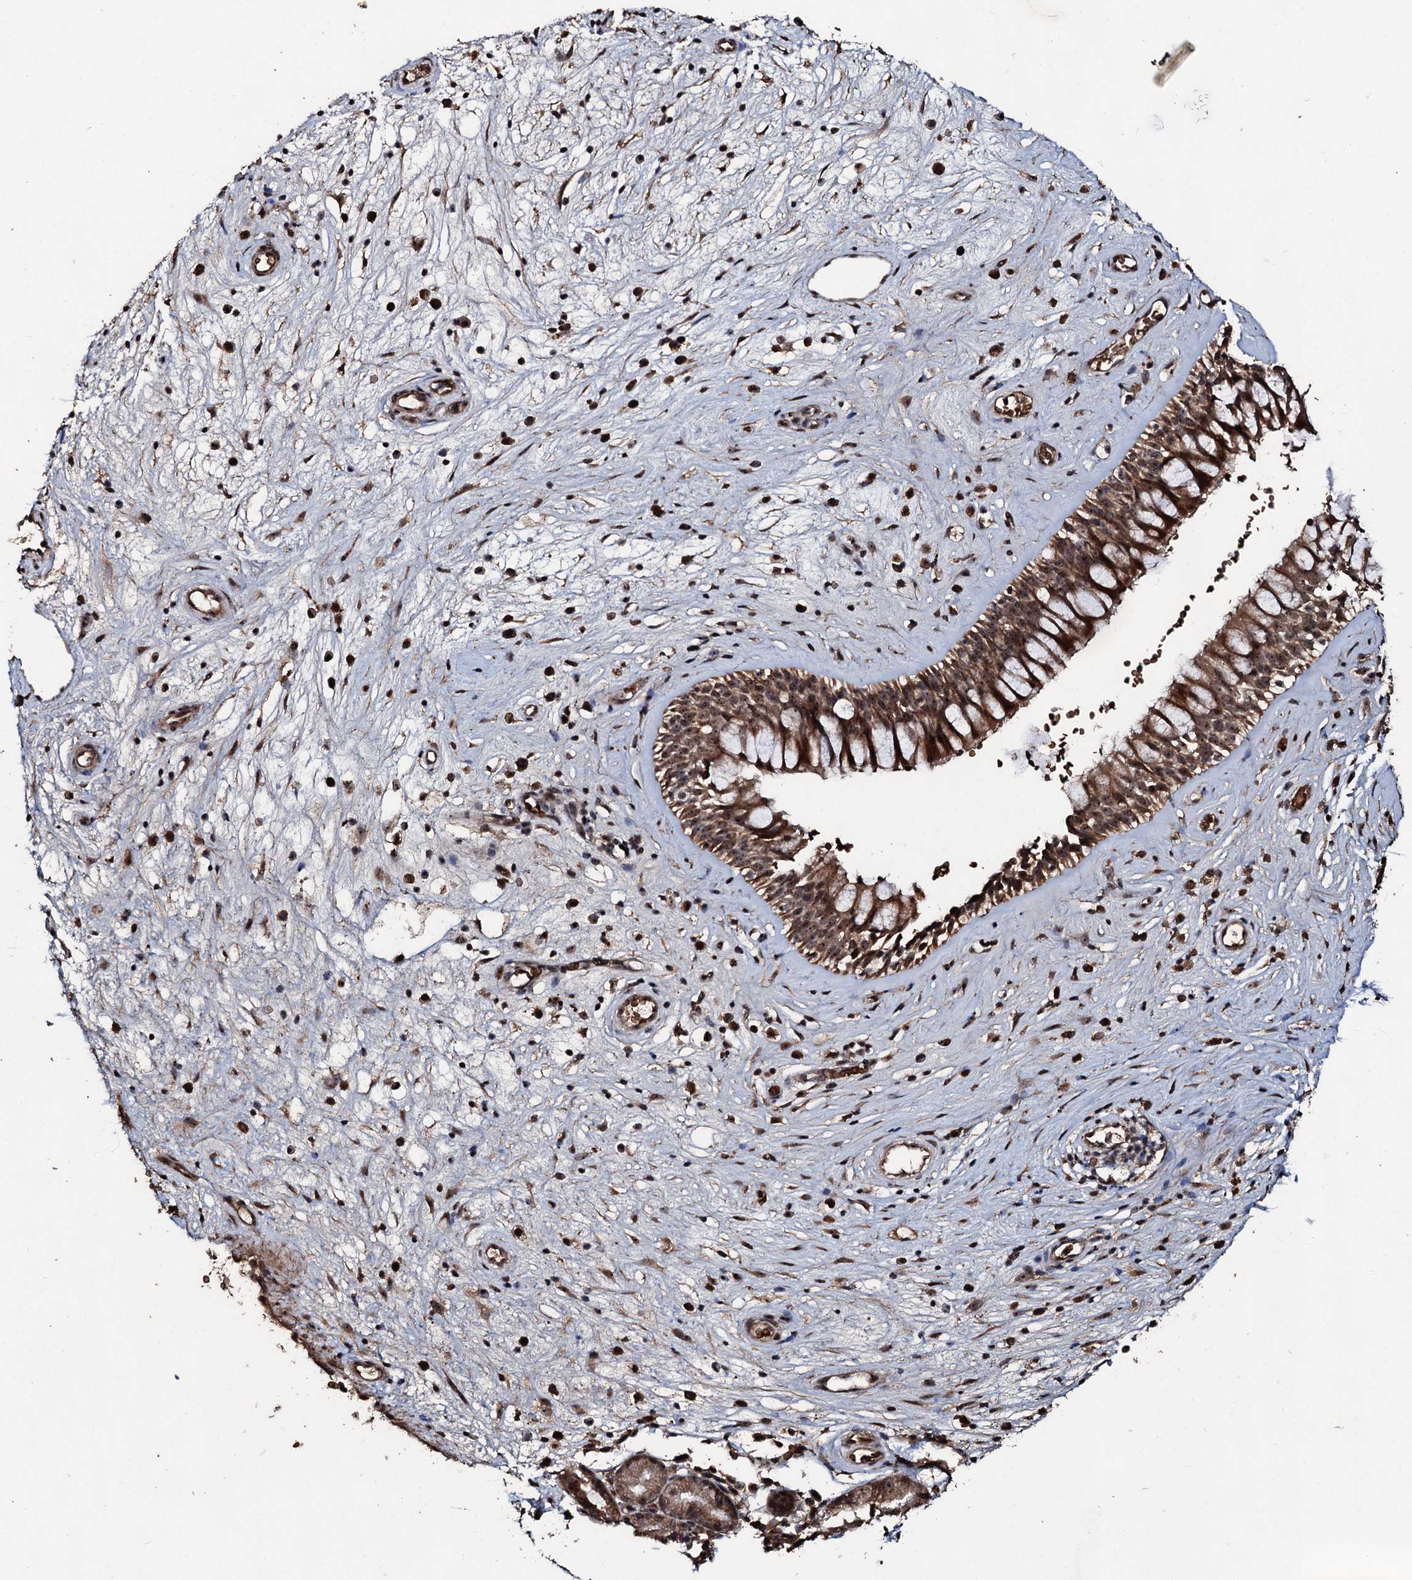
{"staining": {"intensity": "moderate", "quantity": ">75%", "location": "cytoplasmic/membranous,nuclear"}, "tissue": "nasopharynx", "cell_type": "Respiratory epithelial cells", "image_type": "normal", "snomed": [{"axis": "morphology", "description": "Normal tissue, NOS"}, {"axis": "topography", "description": "Nasopharynx"}], "caption": "Protein staining of unremarkable nasopharynx demonstrates moderate cytoplasmic/membranous,nuclear staining in approximately >75% of respiratory epithelial cells. The staining is performed using DAB brown chromogen to label protein expression. The nuclei are counter-stained blue using hematoxylin.", "gene": "SUPT7L", "patient": {"sex": "male", "age": 32}}